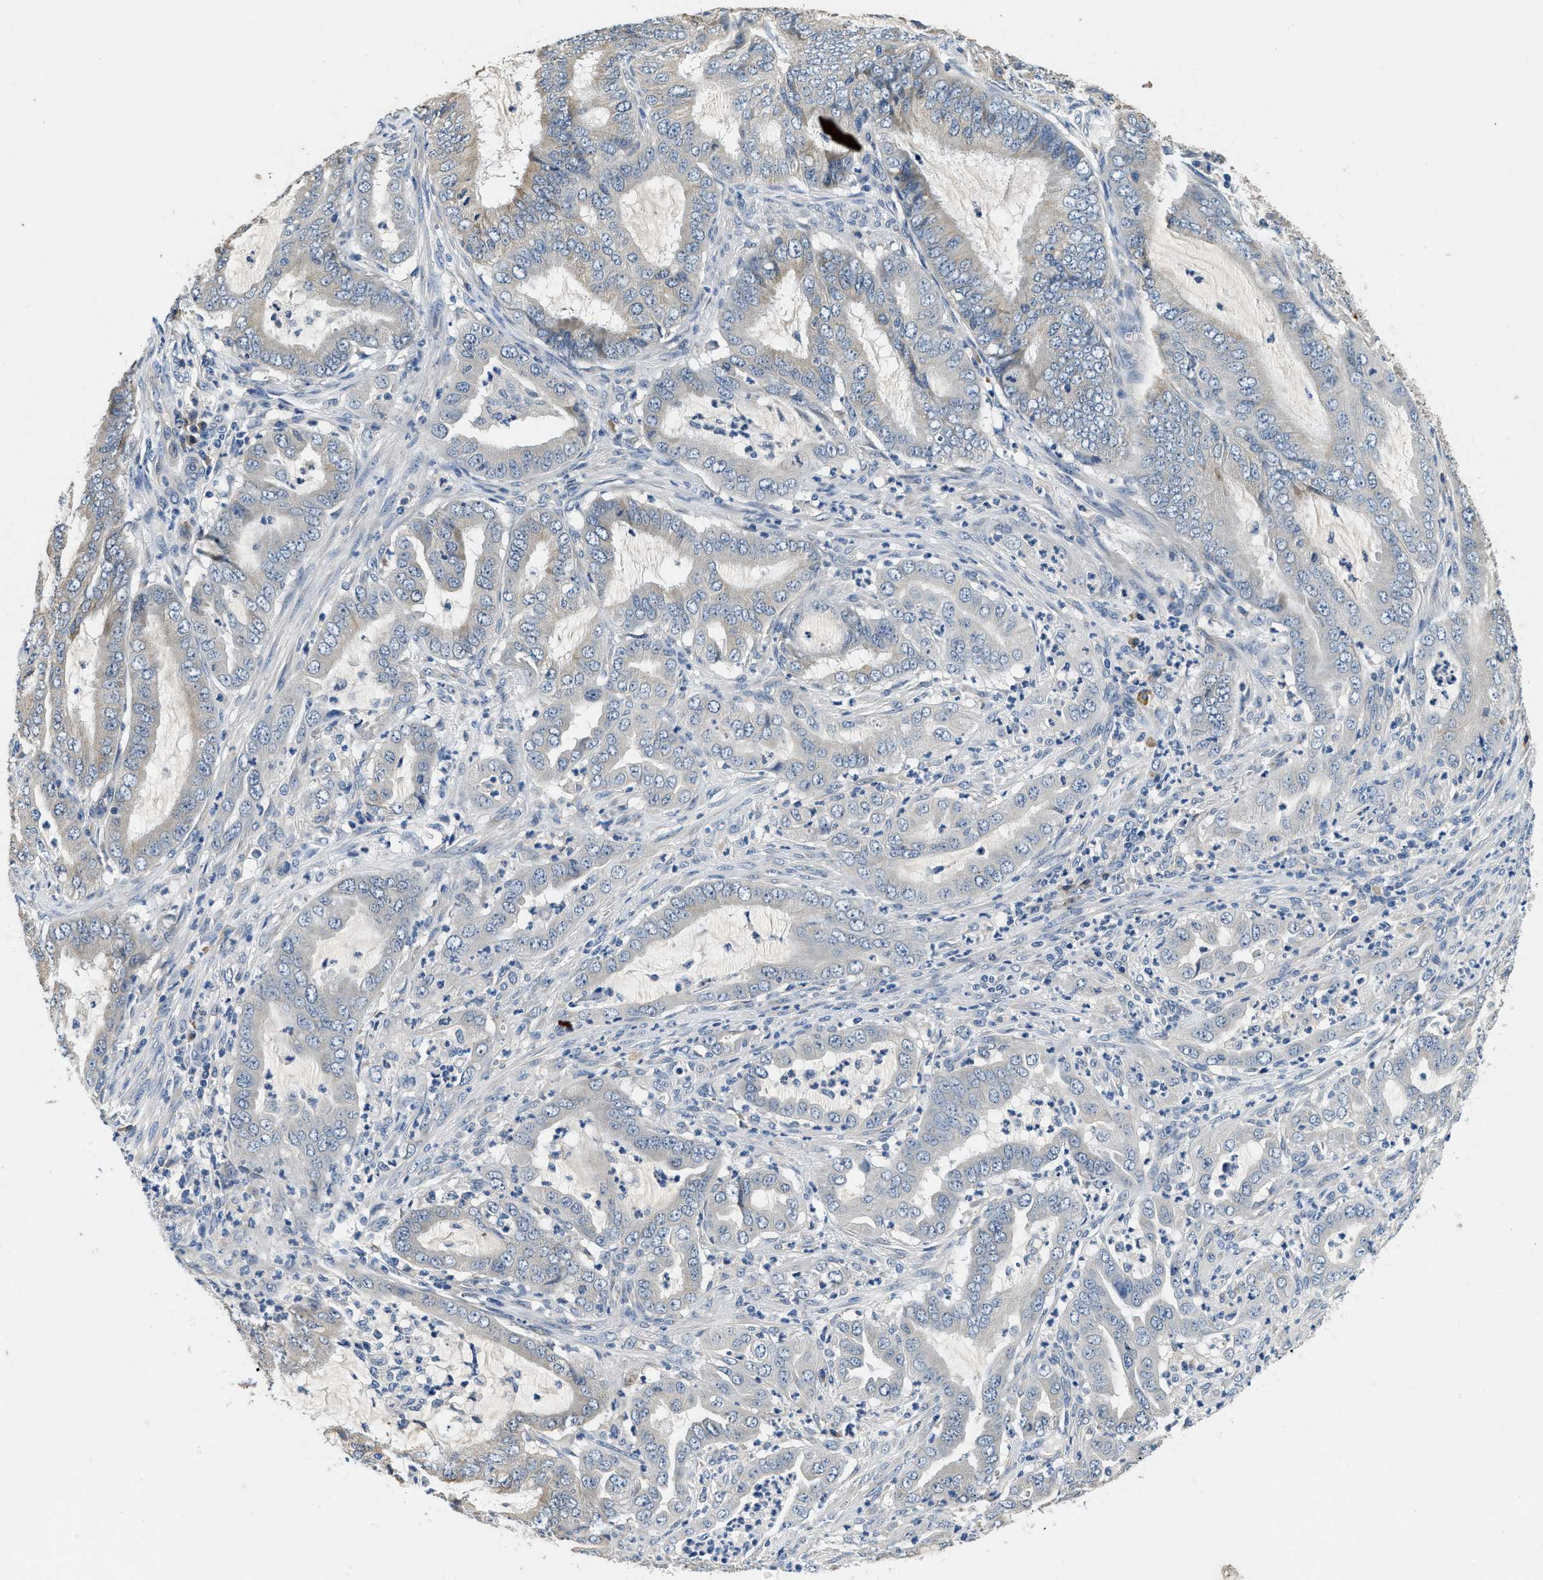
{"staining": {"intensity": "negative", "quantity": "none", "location": "none"}, "tissue": "endometrial cancer", "cell_type": "Tumor cells", "image_type": "cancer", "snomed": [{"axis": "morphology", "description": "Adenocarcinoma, NOS"}, {"axis": "topography", "description": "Endometrium"}], "caption": "The image reveals no significant expression in tumor cells of adenocarcinoma (endometrial). (DAB immunohistochemistry with hematoxylin counter stain).", "gene": "ALDH3A2", "patient": {"sex": "female", "age": 70}}